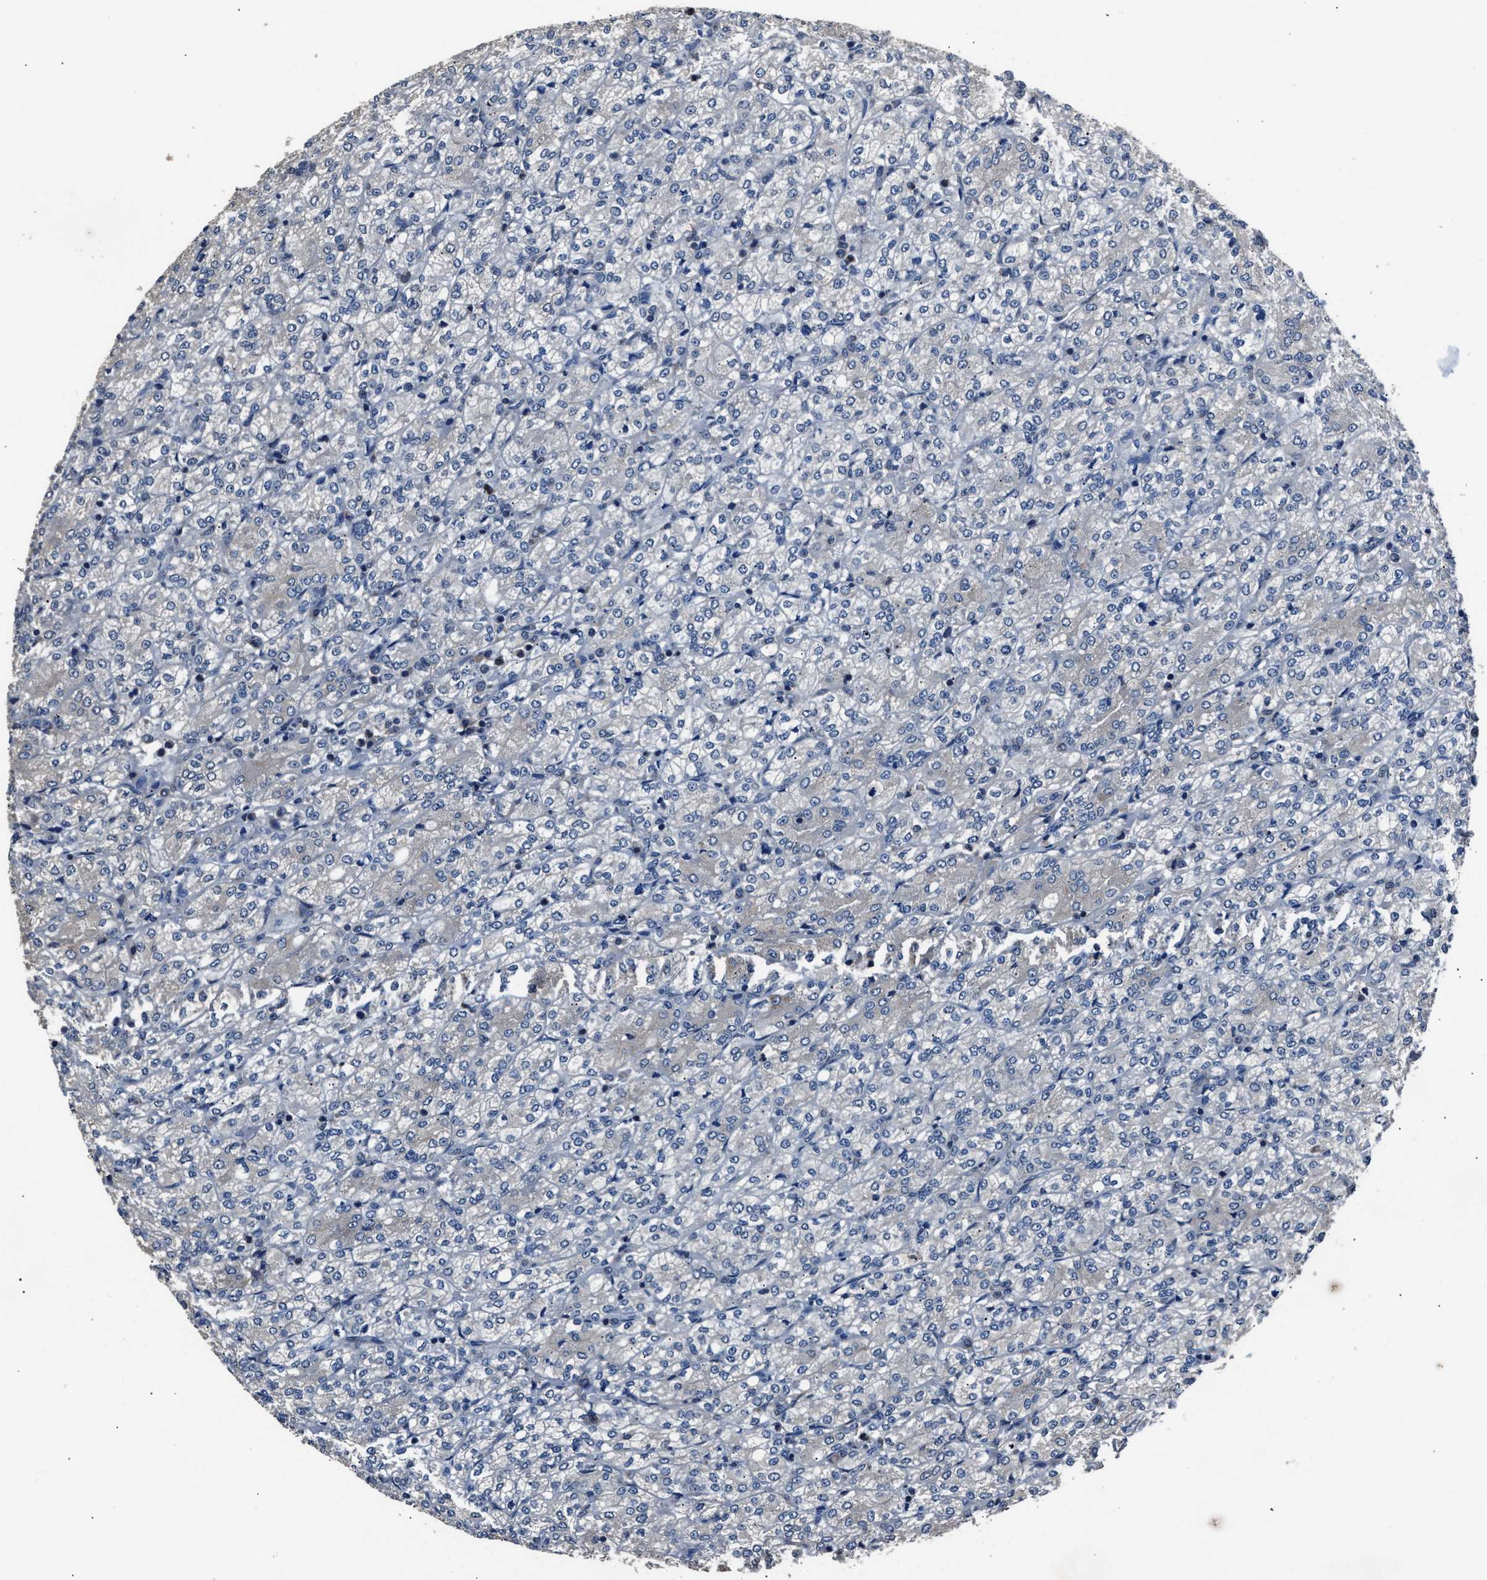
{"staining": {"intensity": "negative", "quantity": "none", "location": "none"}, "tissue": "renal cancer", "cell_type": "Tumor cells", "image_type": "cancer", "snomed": [{"axis": "morphology", "description": "Adenocarcinoma, NOS"}, {"axis": "topography", "description": "Kidney"}], "caption": "An immunohistochemistry photomicrograph of renal adenocarcinoma is shown. There is no staining in tumor cells of renal adenocarcinoma. Brightfield microscopy of immunohistochemistry stained with DAB (3,3'-diaminobenzidine) (brown) and hematoxylin (blue), captured at high magnification.", "gene": "TNRC18", "patient": {"sex": "male", "age": 77}}